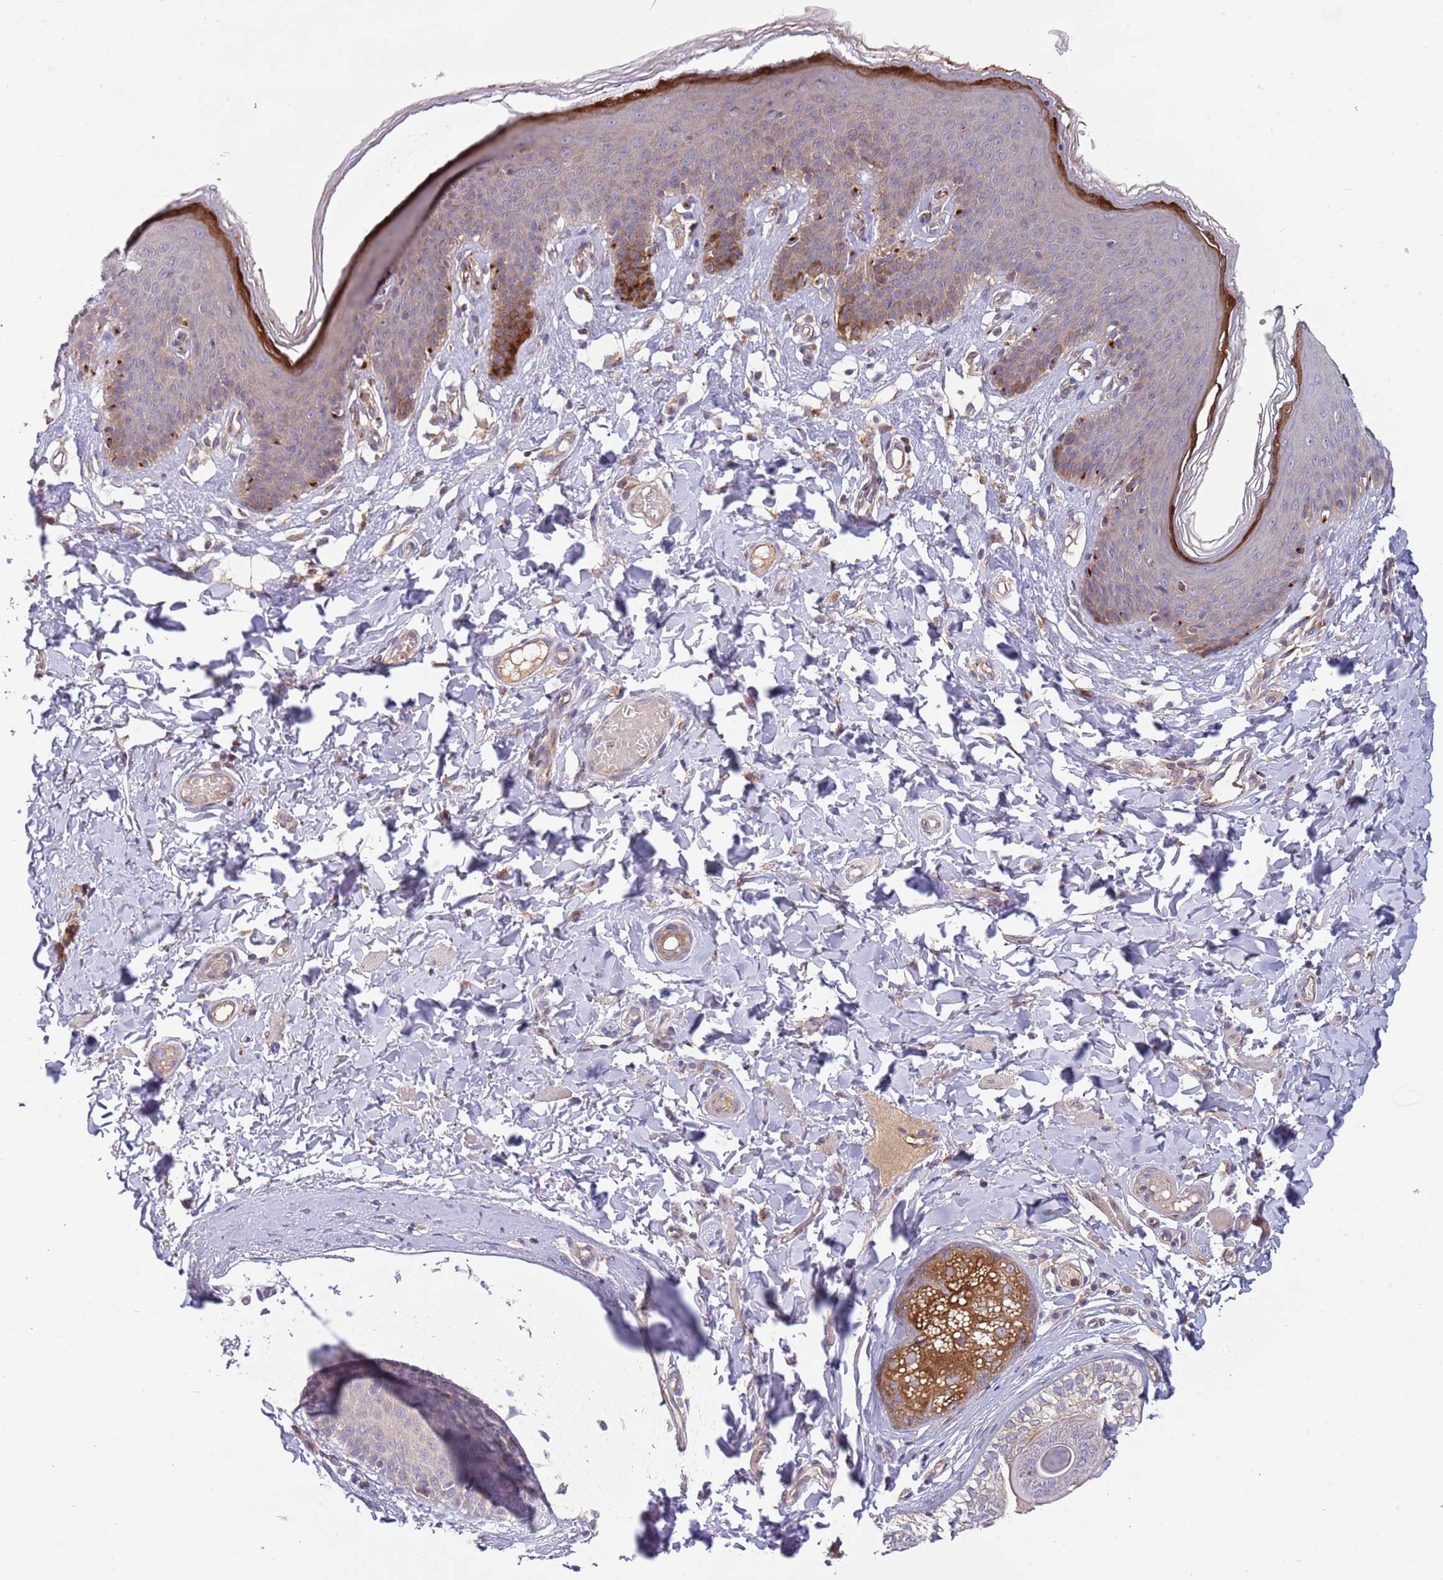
{"staining": {"intensity": "strong", "quantity": "<25%", "location": "cytoplasmic/membranous"}, "tissue": "skin", "cell_type": "Epidermal cells", "image_type": "normal", "snomed": [{"axis": "morphology", "description": "Normal tissue, NOS"}, {"axis": "topography", "description": "Vulva"}], "caption": "Epidermal cells demonstrate medium levels of strong cytoplasmic/membranous positivity in approximately <25% of cells in unremarkable skin. (Stains: DAB (3,3'-diaminobenzidine) in brown, nuclei in blue, Microscopy: brightfield microscopy at high magnification).", "gene": "BTBD7", "patient": {"sex": "female", "age": 66}}